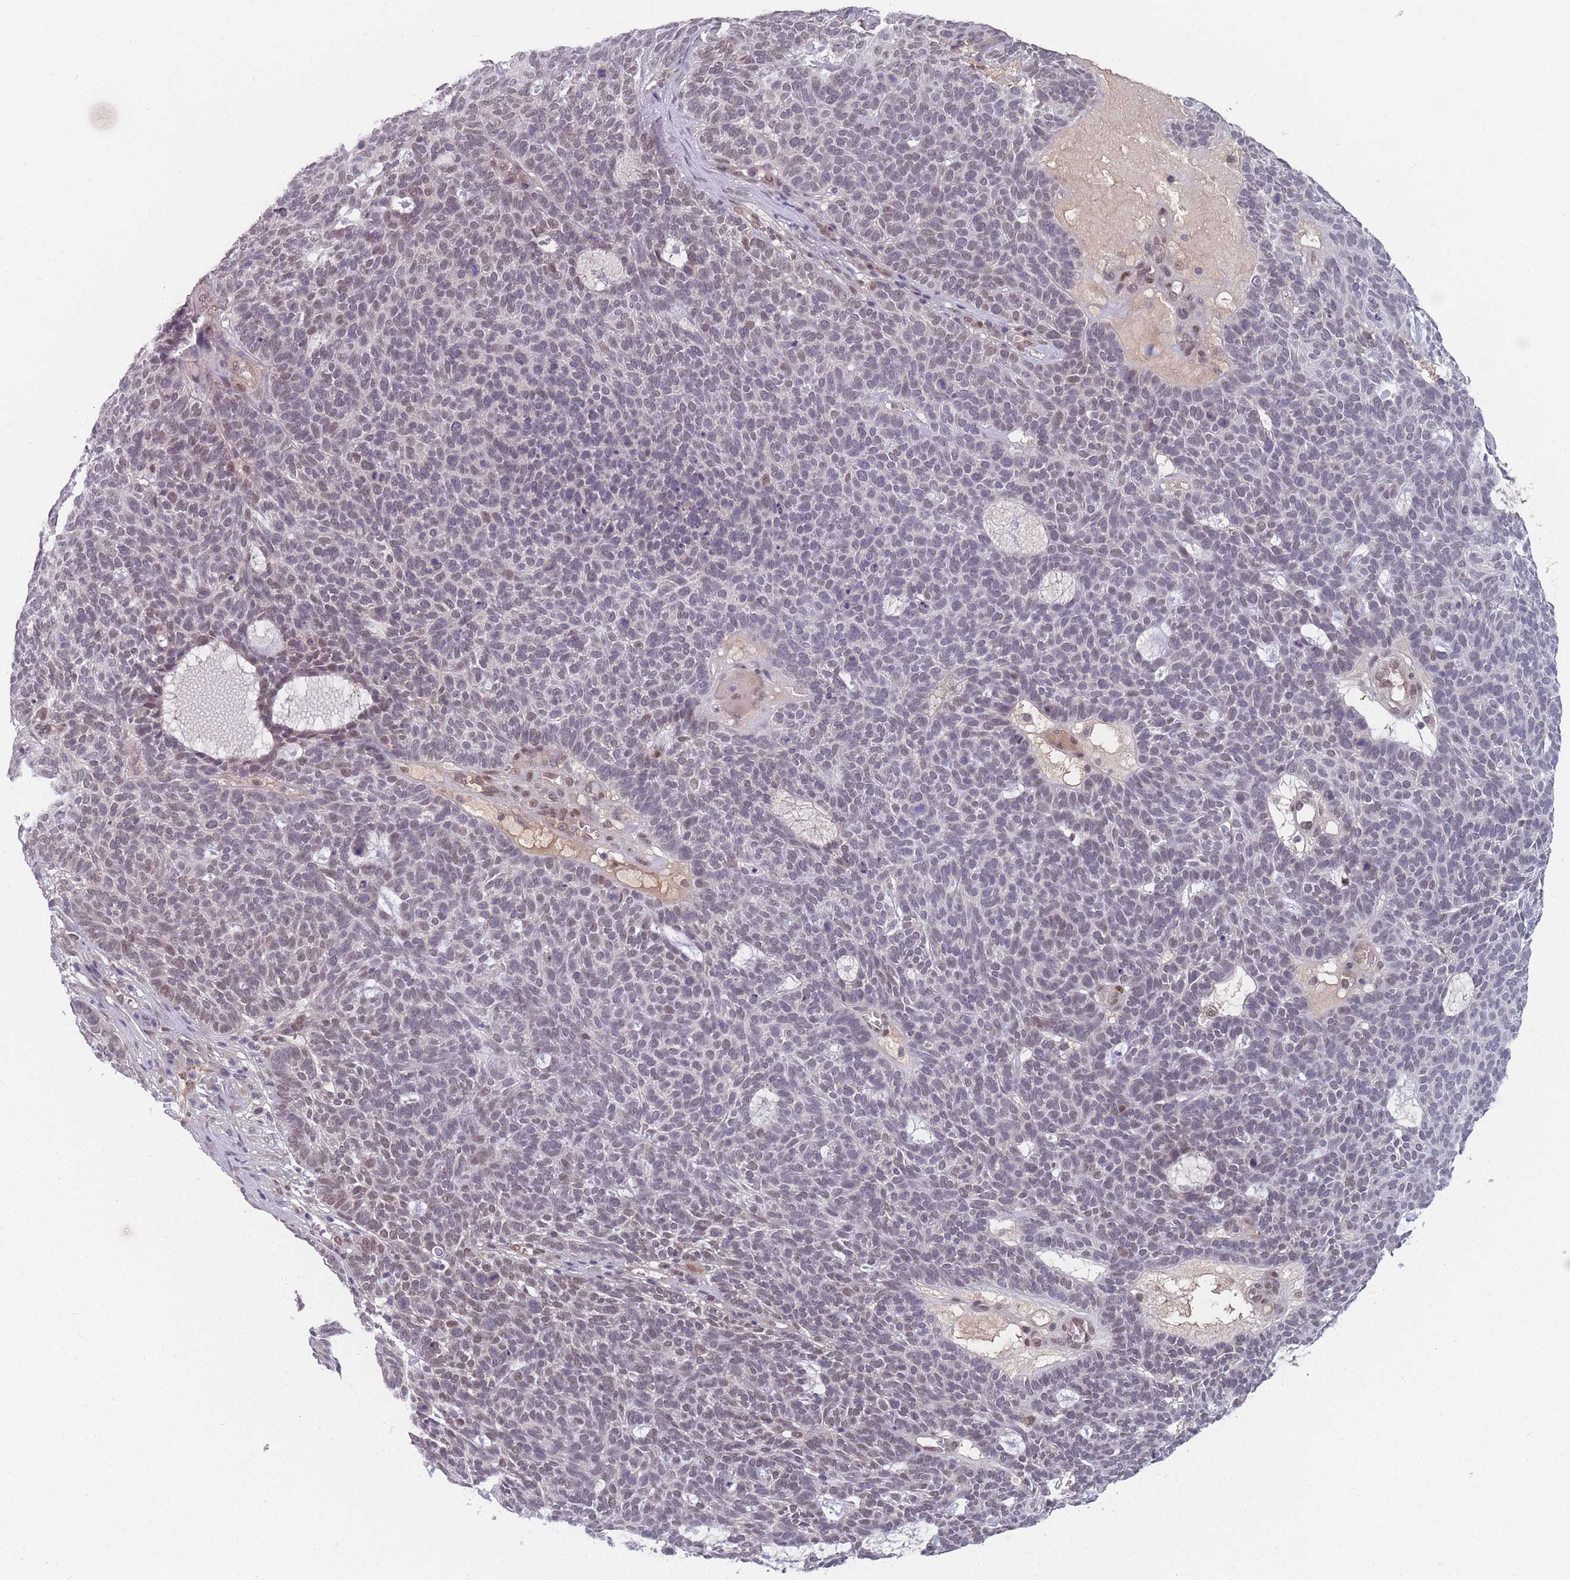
{"staining": {"intensity": "negative", "quantity": "none", "location": "none"}, "tissue": "skin cancer", "cell_type": "Tumor cells", "image_type": "cancer", "snomed": [{"axis": "morphology", "description": "Squamous cell carcinoma, NOS"}, {"axis": "topography", "description": "Skin"}], "caption": "Protein analysis of squamous cell carcinoma (skin) displays no significant expression in tumor cells.", "gene": "ANKRD10", "patient": {"sex": "female", "age": 90}}